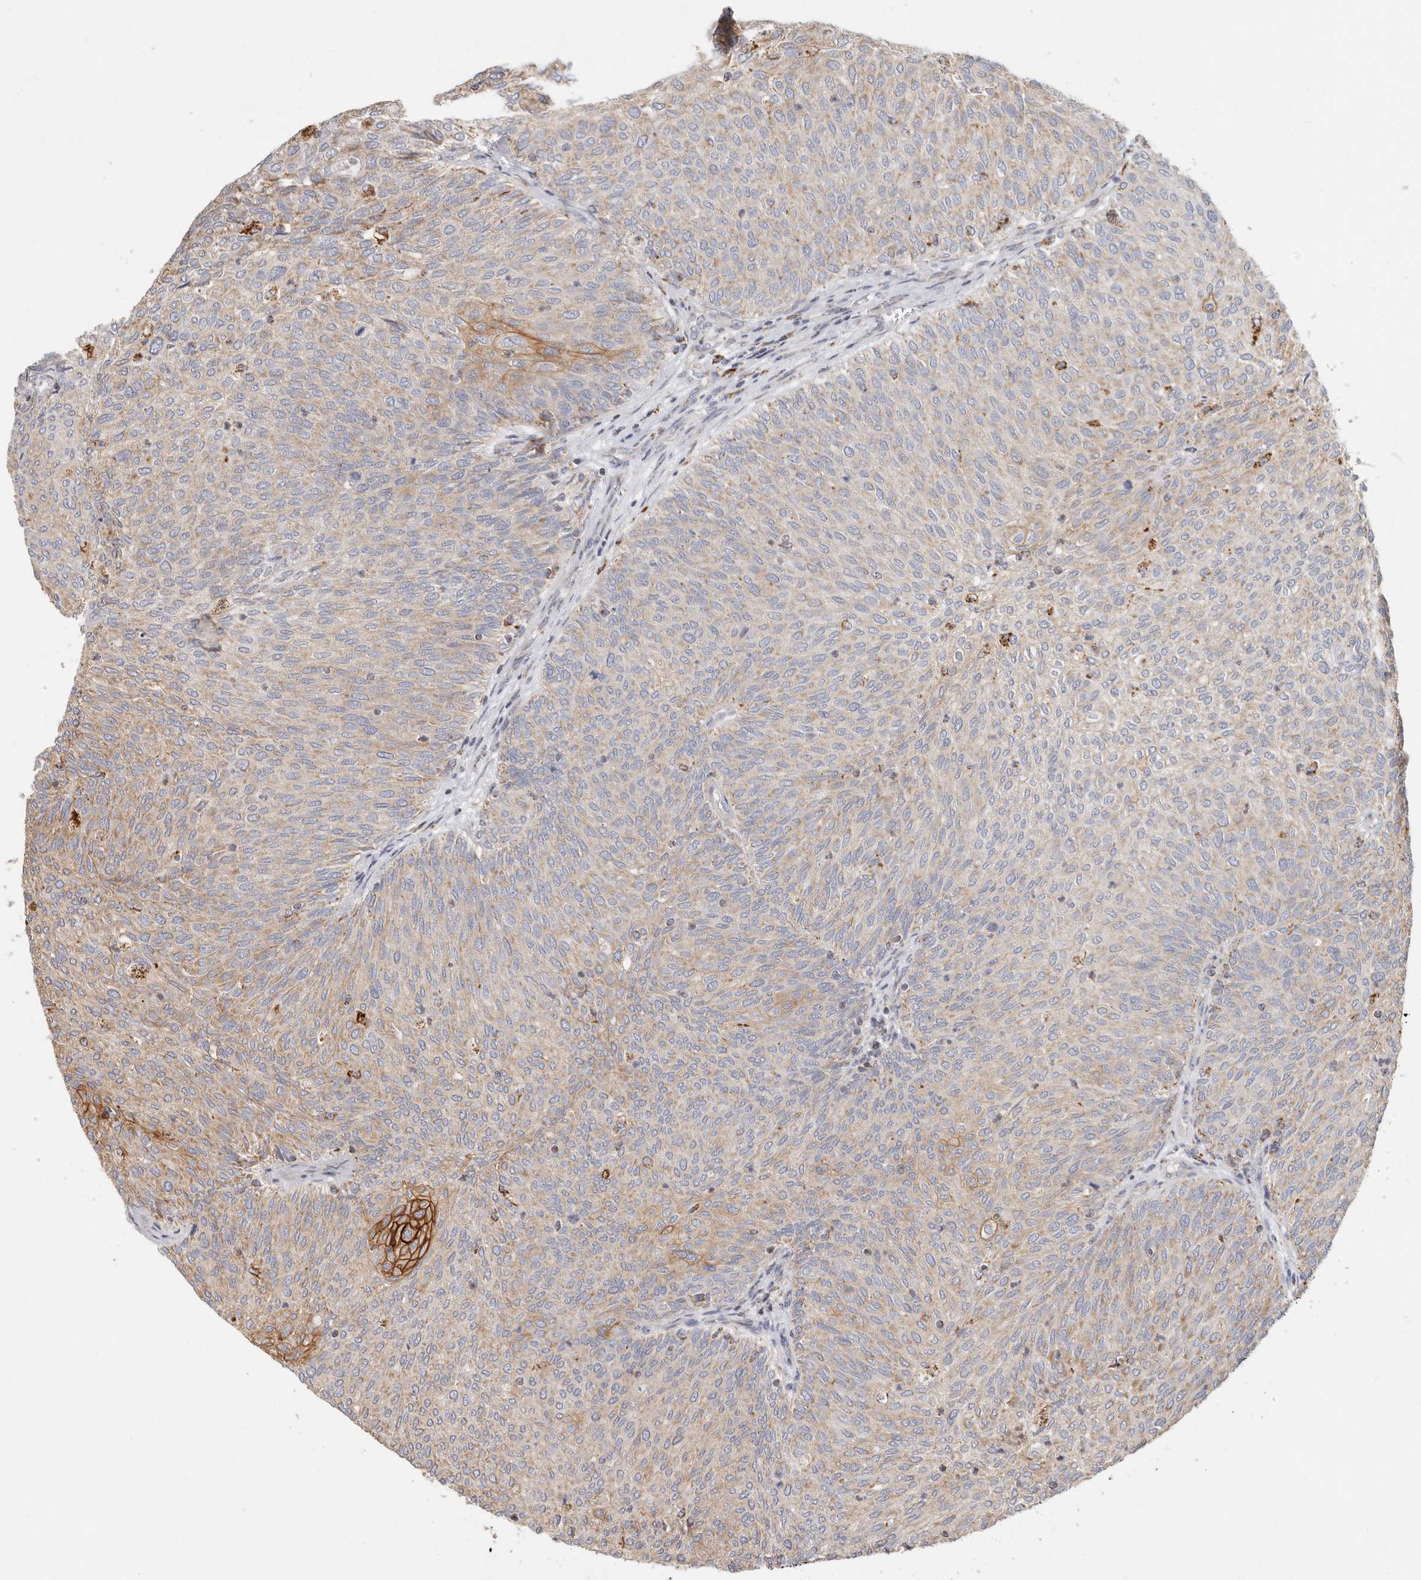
{"staining": {"intensity": "weak", "quantity": ">75%", "location": "cytoplasmic/membranous"}, "tissue": "urothelial cancer", "cell_type": "Tumor cells", "image_type": "cancer", "snomed": [{"axis": "morphology", "description": "Urothelial carcinoma, Low grade"}, {"axis": "topography", "description": "Urinary bladder"}], "caption": "Urothelial cancer stained with a protein marker shows weak staining in tumor cells.", "gene": "ARHGEF10L", "patient": {"sex": "female", "age": 79}}